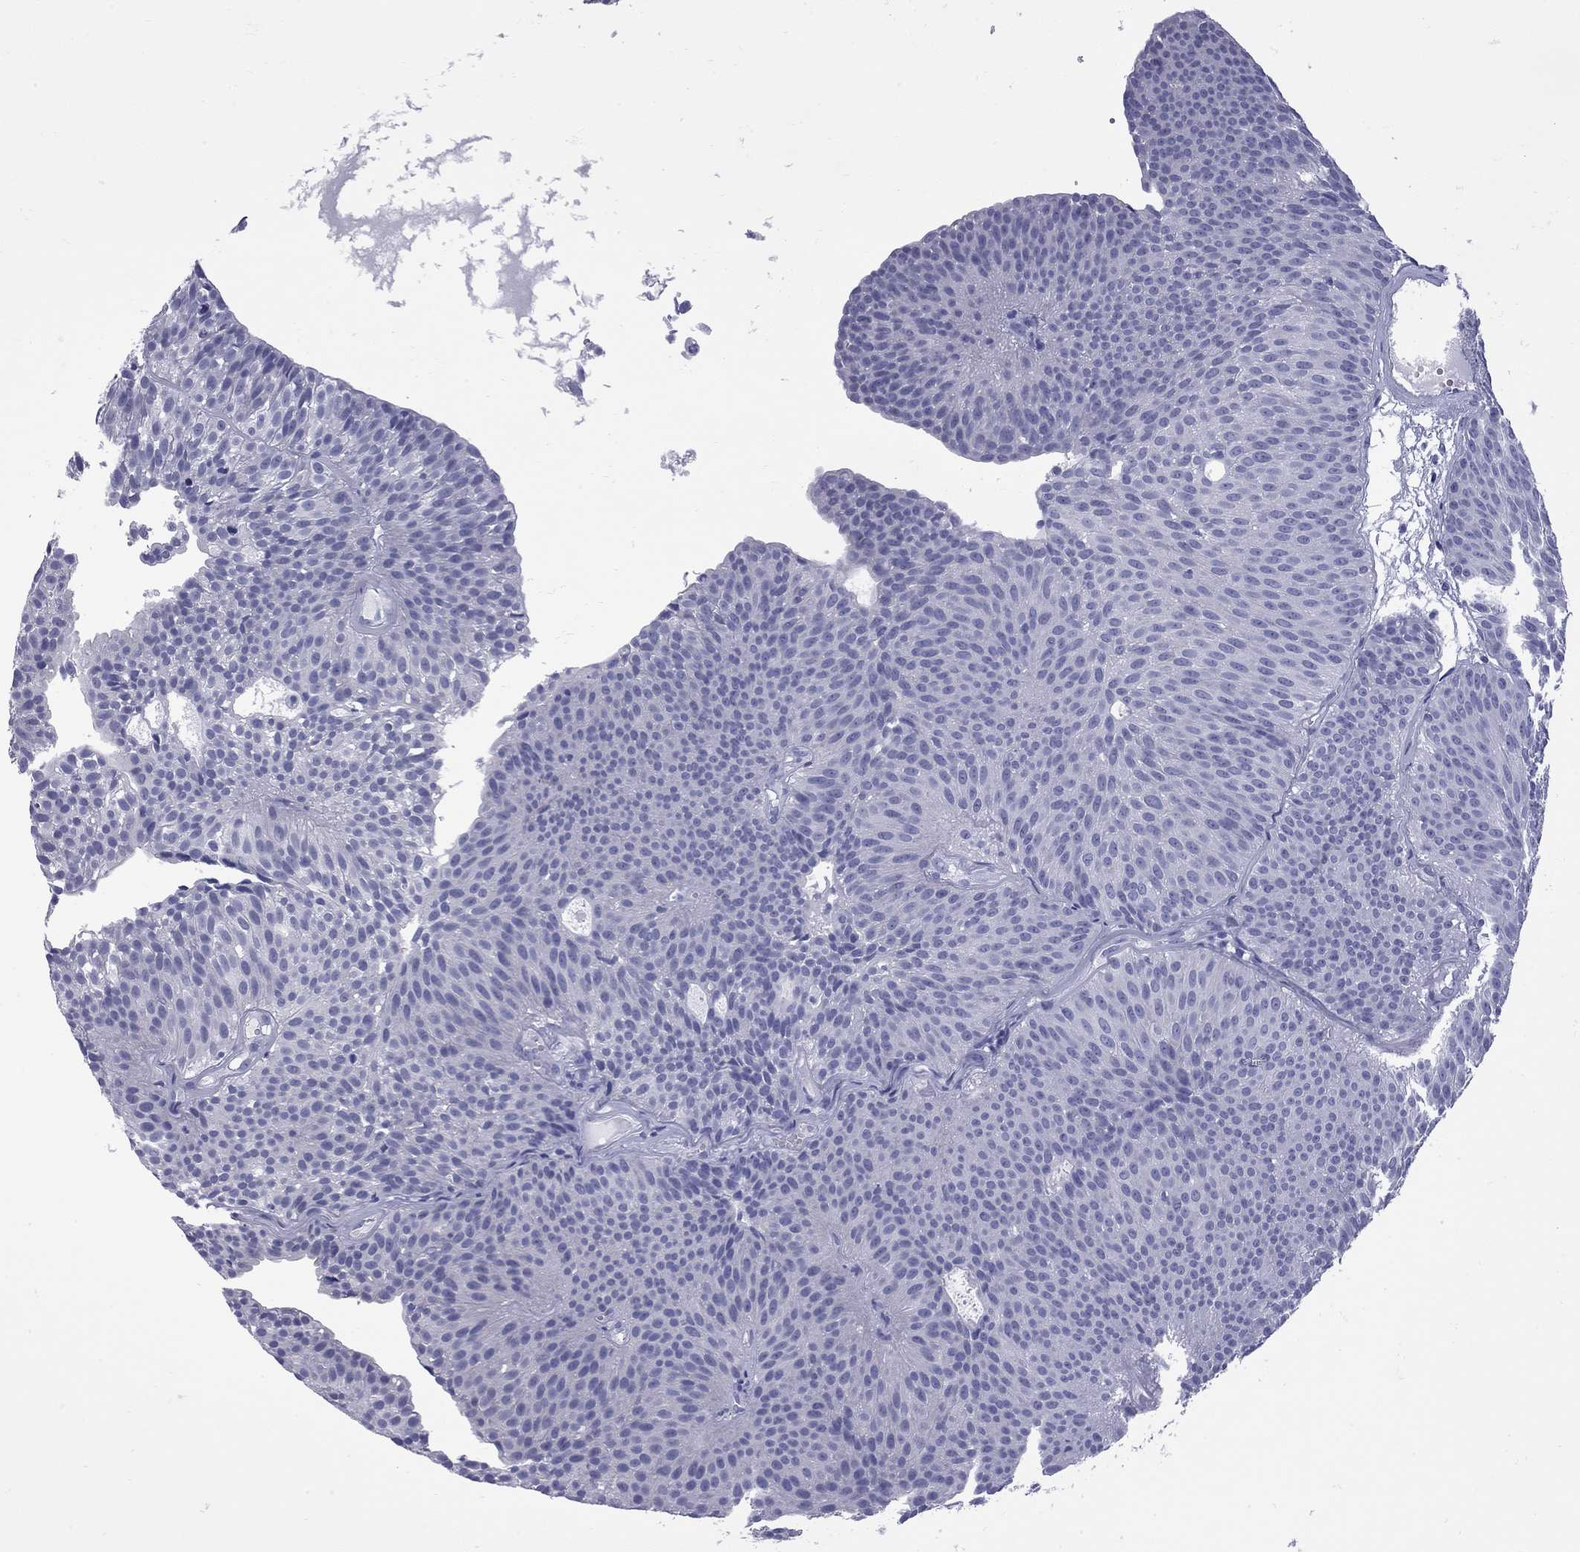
{"staining": {"intensity": "negative", "quantity": "none", "location": "none"}, "tissue": "urothelial cancer", "cell_type": "Tumor cells", "image_type": "cancer", "snomed": [{"axis": "morphology", "description": "Urothelial carcinoma, Low grade"}, {"axis": "topography", "description": "Urinary bladder"}], "caption": "Immunohistochemistry image of human urothelial carcinoma (low-grade) stained for a protein (brown), which reveals no positivity in tumor cells.", "gene": "EPPIN", "patient": {"sex": "male", "age": 63}}